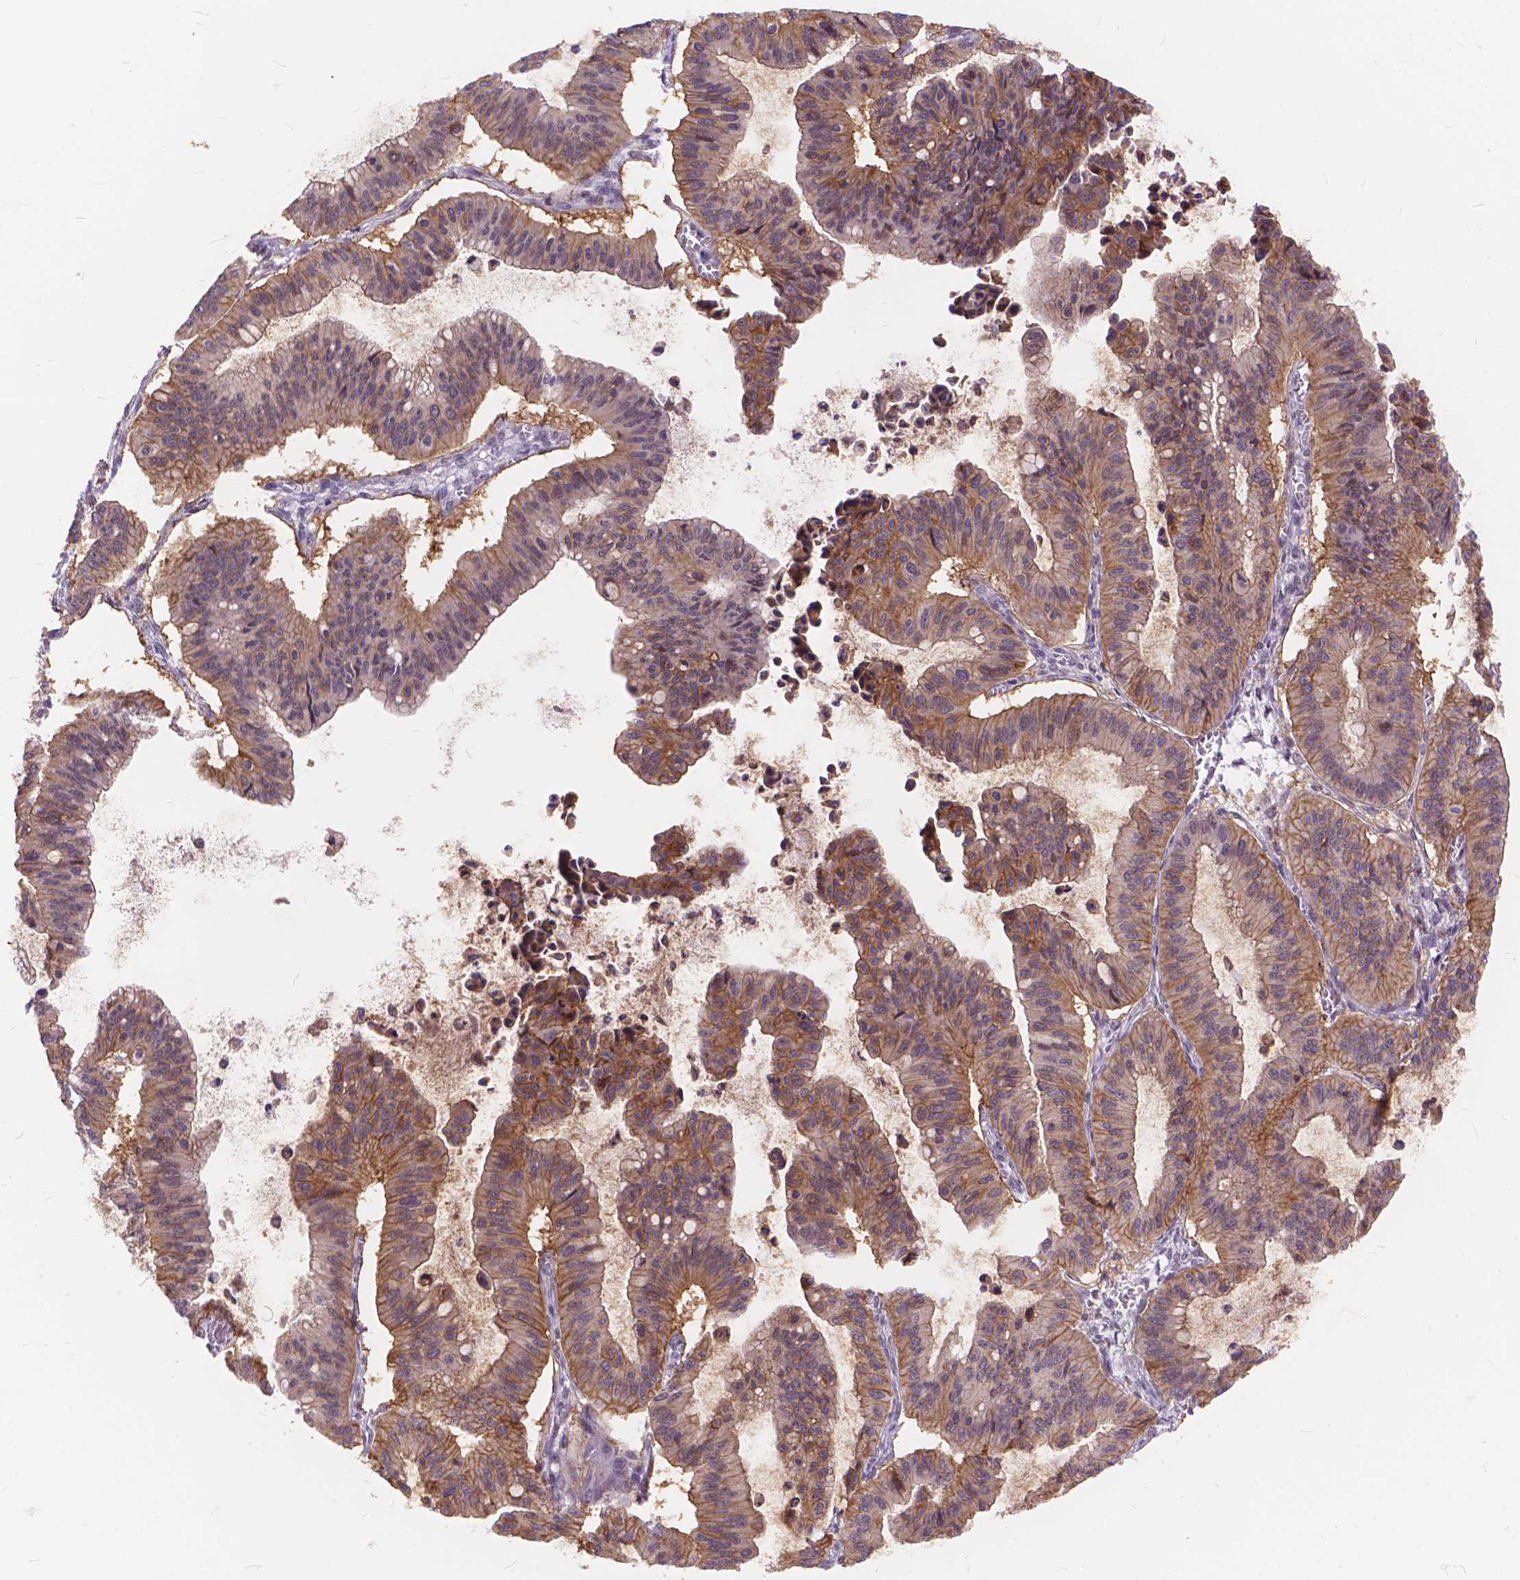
{"staining": {"intensity": "moderate", "quantity": ">75%", "location": "cytoplasmic/membranous"}, "tissue": "ovarian cancer", "cell_type": "Tumor cells", "image_type": "cancer", "snomed": [{"axis": "morphology", "description": "Cystadenocarcinoma, mucinous, NOS"}, {"axis": "topography", "description": "Ovary"}], "caption": "The immunohistochemical stain labels moderate cytoplasmic/membranous staining in tumor cells of ovarian cancer tissue.", "gene": "MAN2C1", "patient": {"sex": "female", "age": 72}}